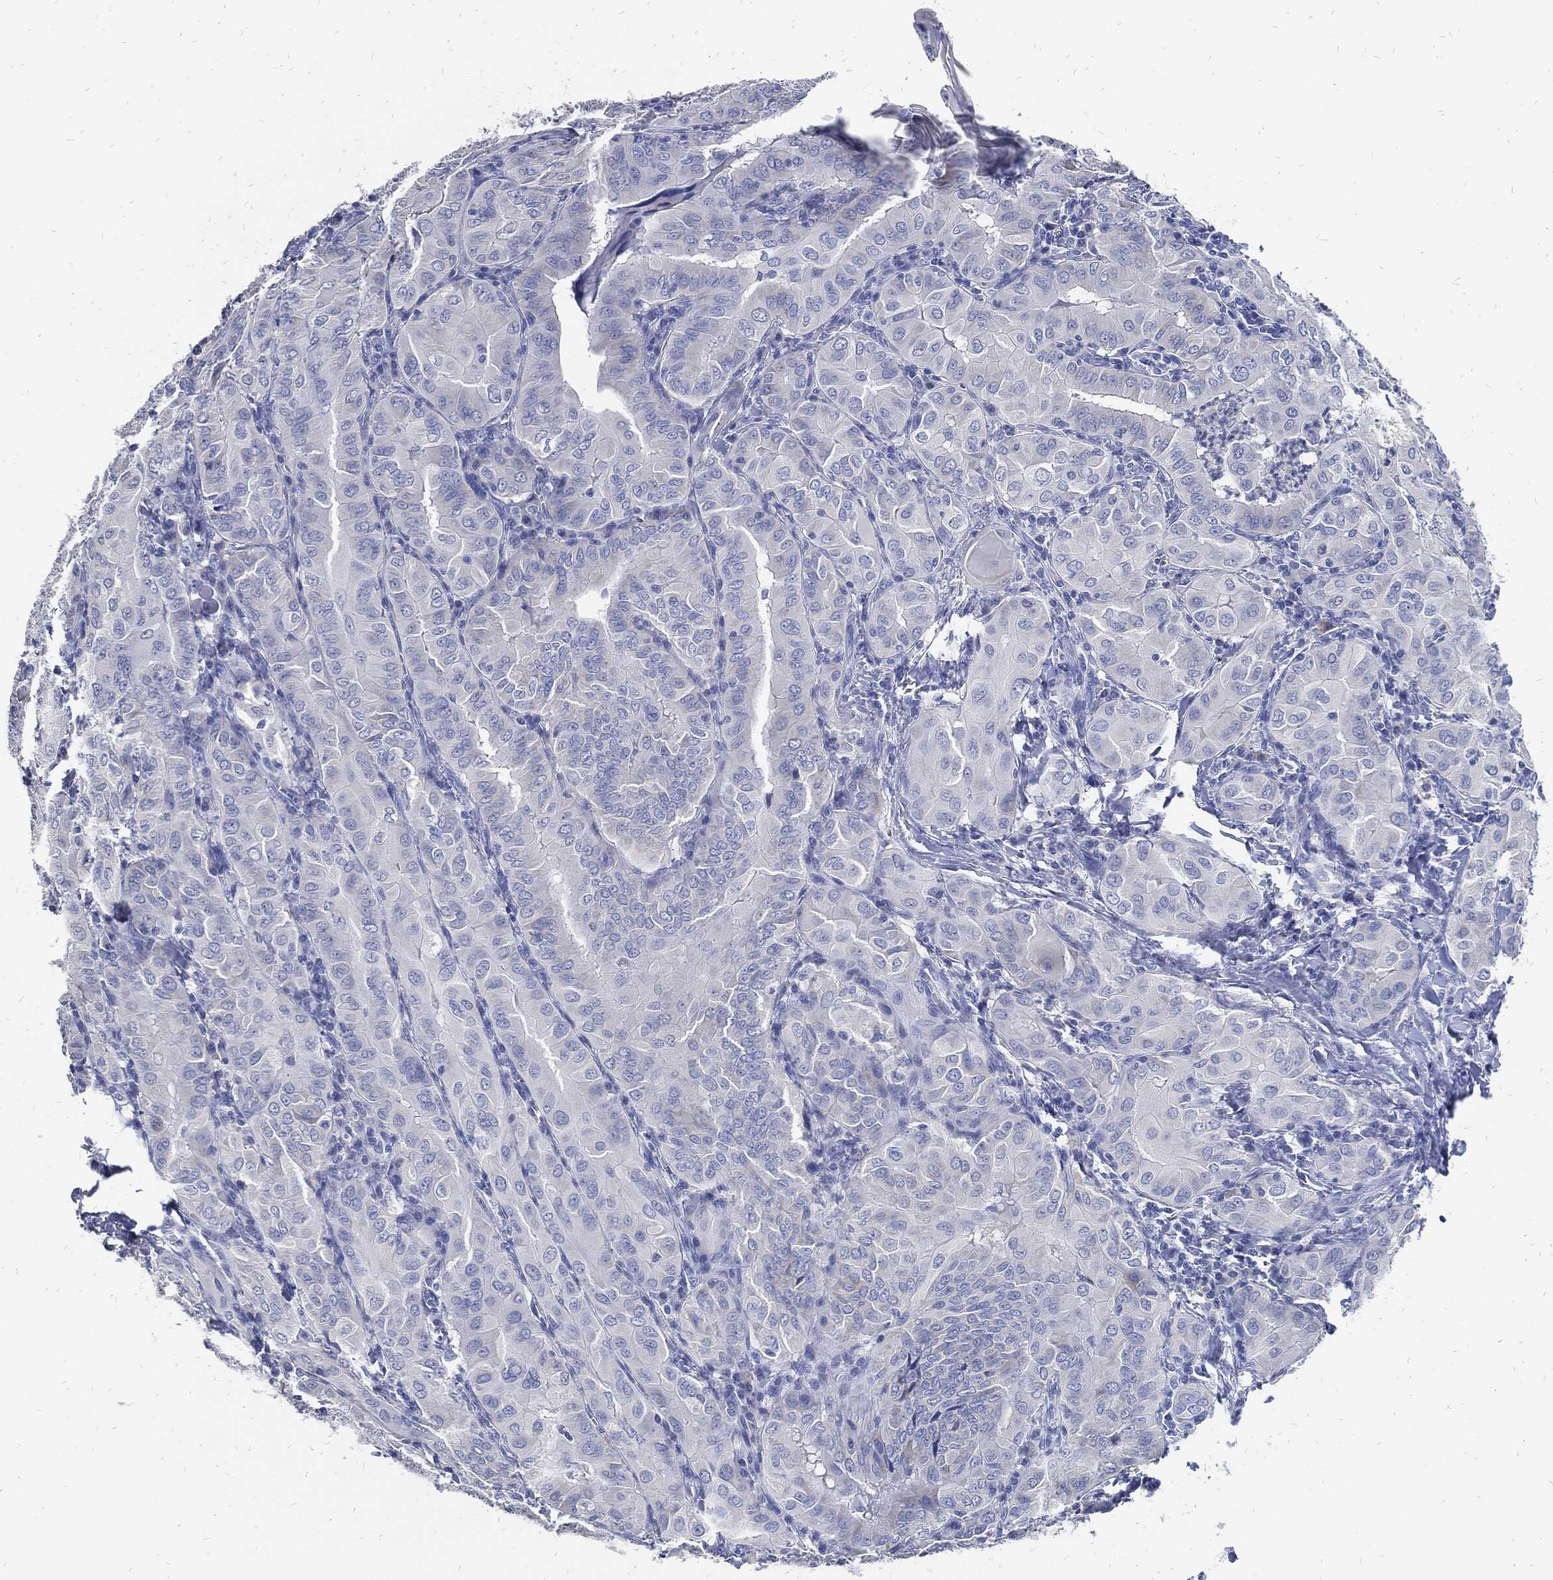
{"staining": {"intensity": "negative", "quantity": "none", "location": "none"}, "tissue": "thyroid cancer", "cell_type": "Tumor cells", "image_type": "cancer", "snomed": [{"axis": "morphology", "description": "Papillary adenocarcinoma, NOS"}, {"axis": "topography", "description": "Thyroid gland"}], "caption": "Immunohistochemical staining of thyroid papillary adenocarcinoma demonstrates no significant staining in tumor cells. (Stains: DAB immunohistochemistry (IHC) with hematoxylin counter stain, Microscopy: brightfield microscopy at high magnification).", "gene": "FABP4", "patient": {"sex": "female", "age": 37}}